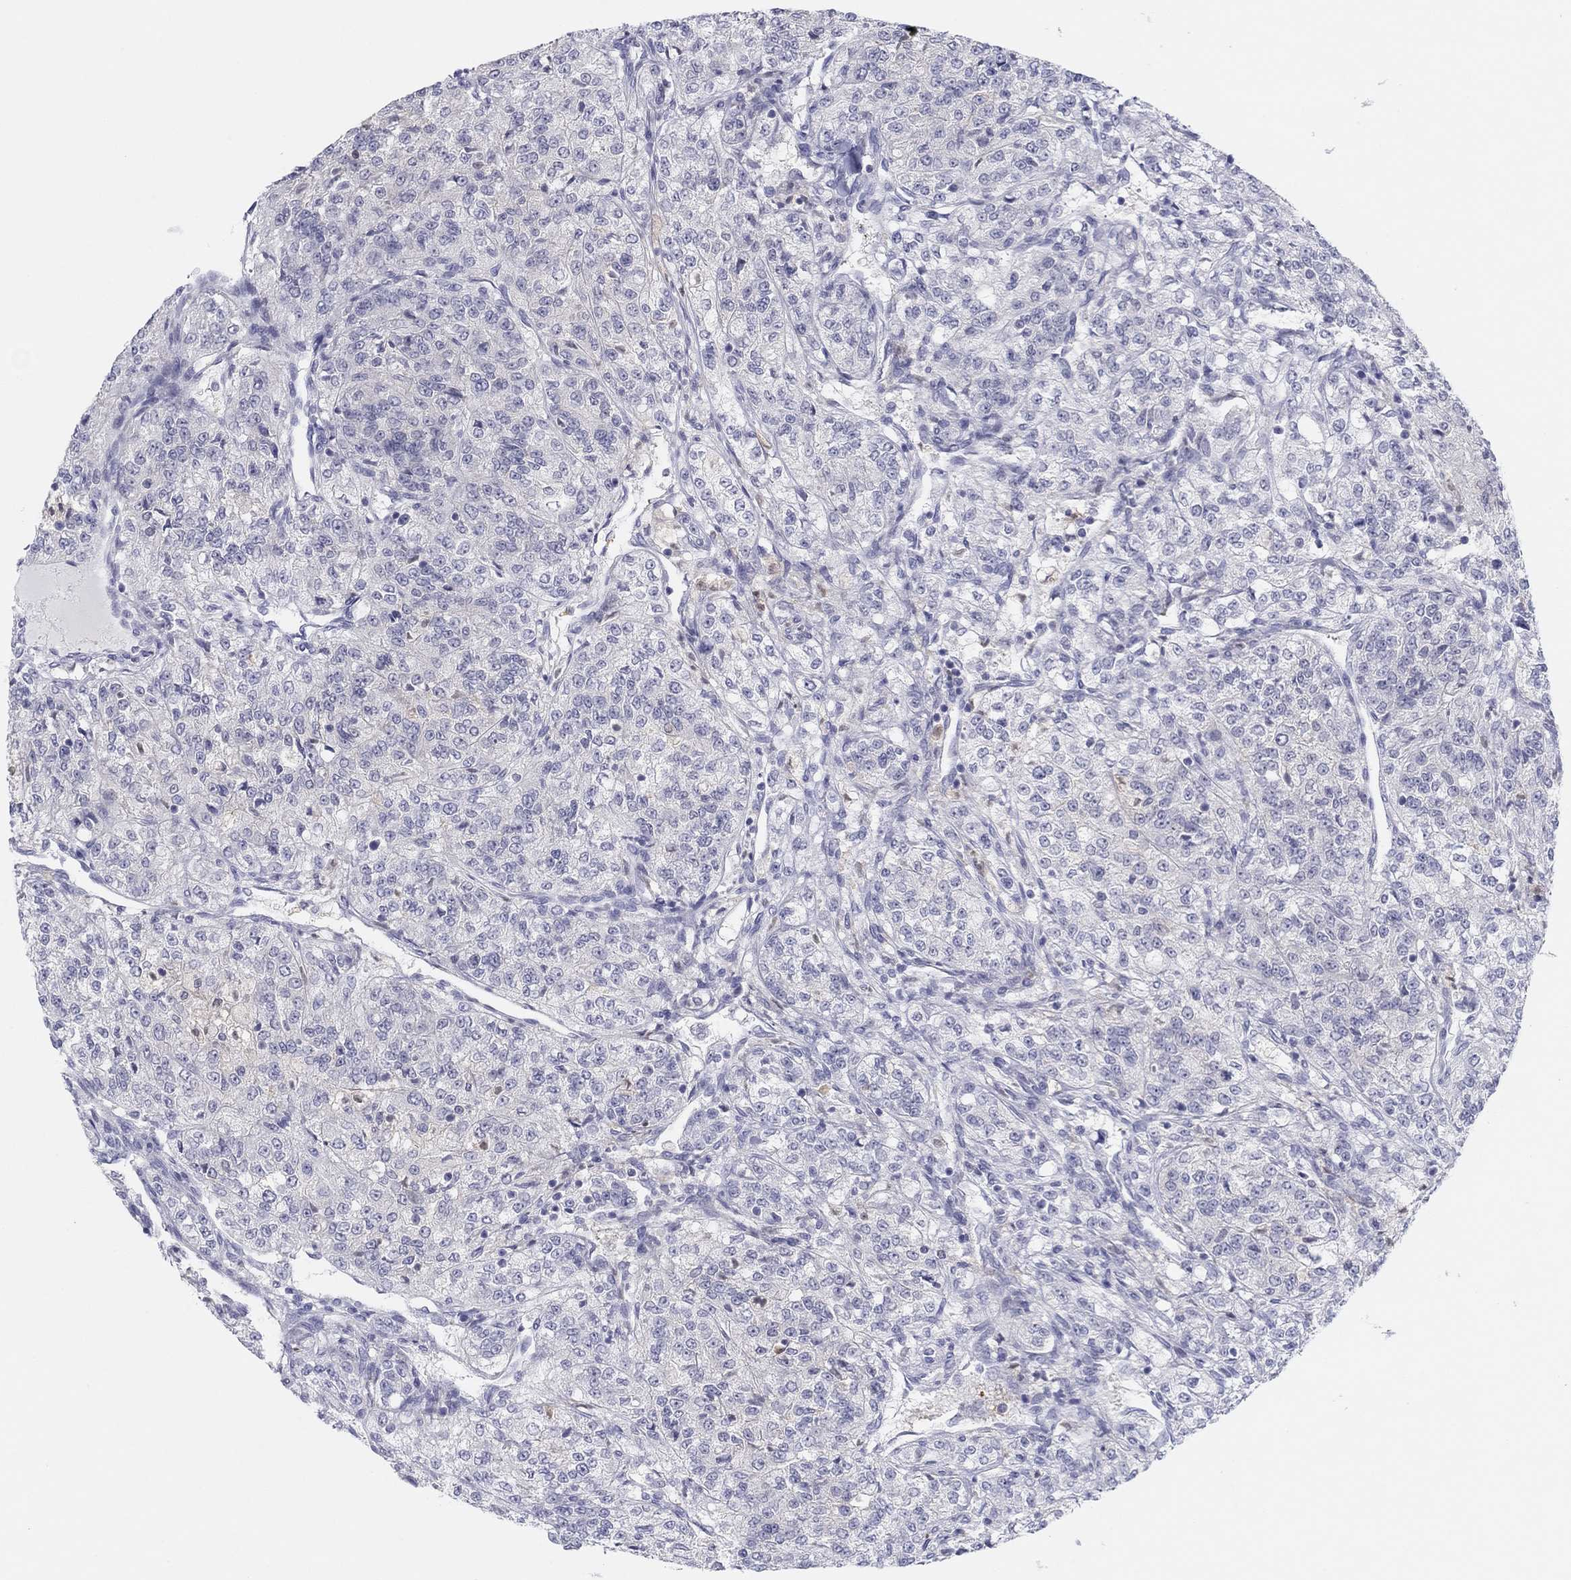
{"staining": {"intensity": "negative", "quantity": "none", "location": "none"}, "tissue": "renal cancer", "cell_type": "Tumor cells", "image_type": "cancer", "snomed": [{"axis": "morphology", "description": "Adenocarcinoma, NOS"}, {"axis": "topography", "description": "Kidney"}], "caption": "The immunohistochemistry histopathology image has no significant positivity in tumor cells of renal adenocarcinoma tissue. (Brightfield microscopy of DAB IHC at high magnification).", "gene": "PDXK", "patient": {"sex": "female", "age": 63}}